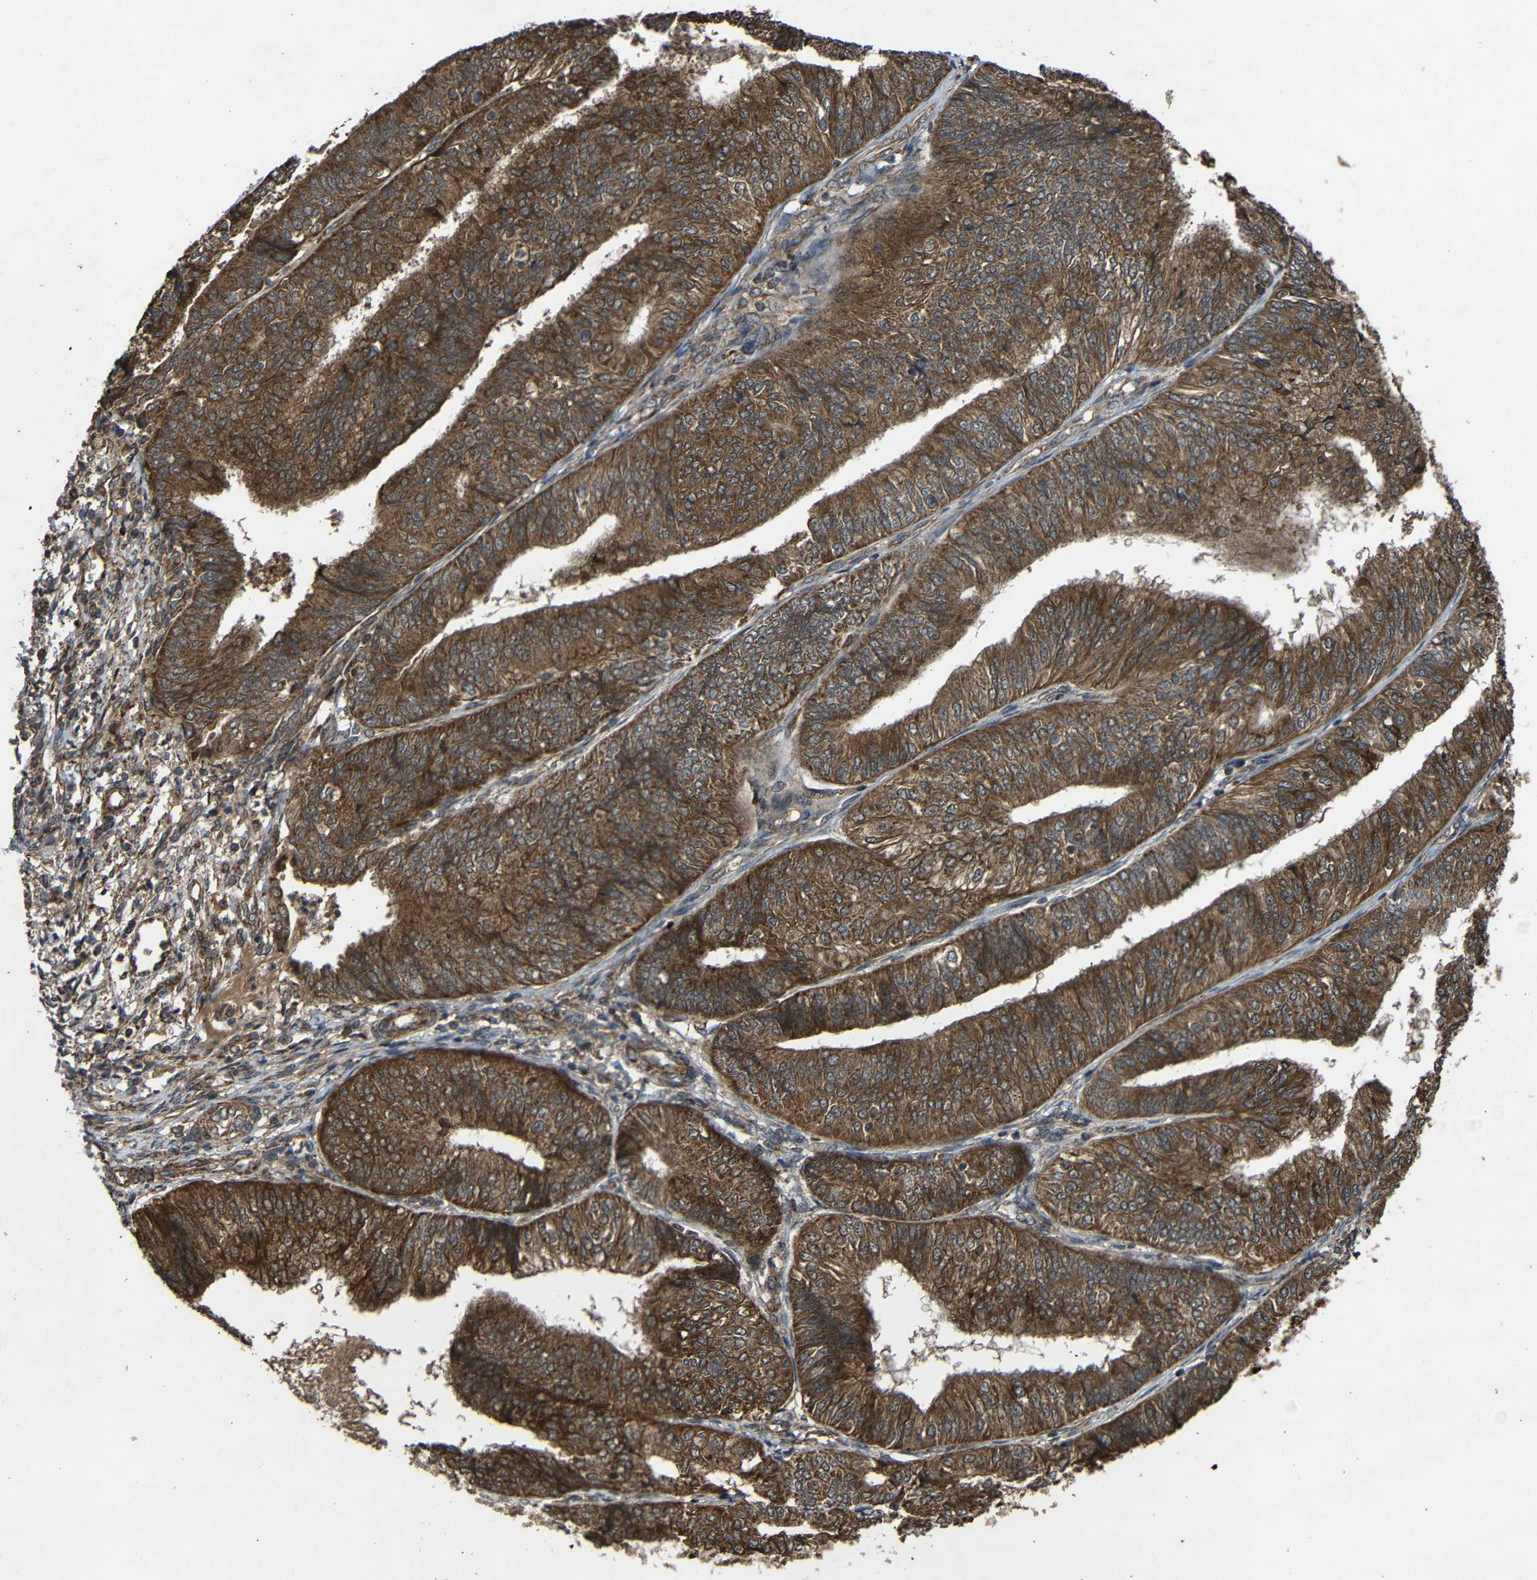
{"staining": {"intensity": "strong", "quantity": ">75%", "location": "cytoplasmic/membranous"}, "tissue": "endometrial cancer", "cell_type": "Tumor cells", "image_type": "cancer", "snomed": [{"axis": "morphology", "description": "Adenocarcinoma, NOS"}, {"axis": "topography", "description": "Endometrium"}], "caption": "Human endometrial cancer (adenocarcinoma) stained with a brown dye exhibits strong cytoplasmic/membranous positive staining in about >75% of tumor cells.", "gene": "C1GALT1", "patient": {"sex": "female", "age": 58}}